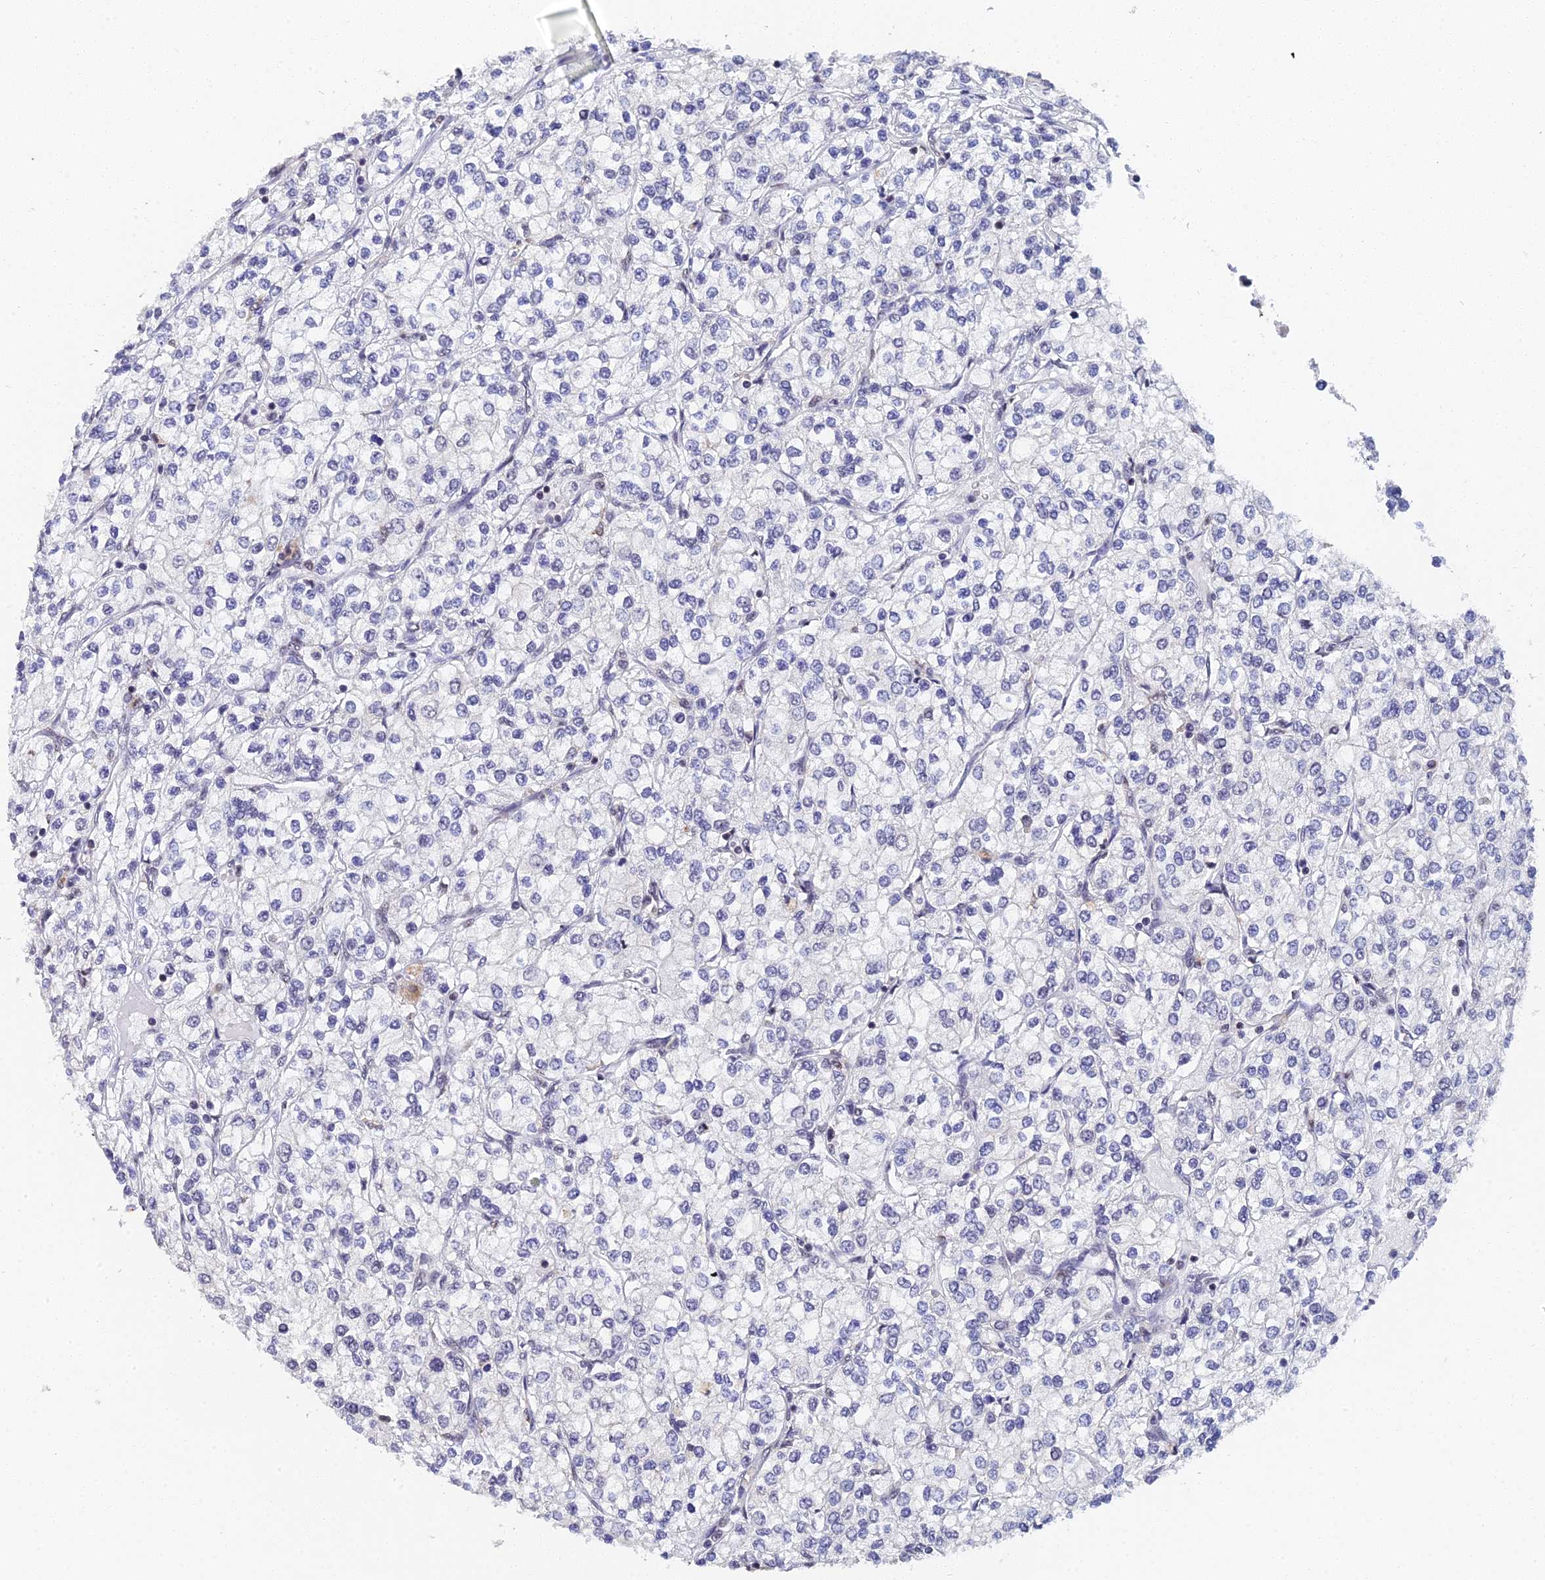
{"staining": {"intensity": "negative", "quantity": "none", "location": "none"}, "tissue": "renal cancer", "cell_type": "Tumor cells", "image_type": "cancer", "snomed": [{"axis": "morphology", "description": "Adenocarcinoma, NOS"}, {"axis": "topography", "description": "Kidney"}], "caption": "Immunohistochemical staining of human renal cancer (adenocarcinoma) exhibits no significant staining in tumor cells.", "gene": "MAGOHB", "patient": {"sex": "male", "age": 80}}